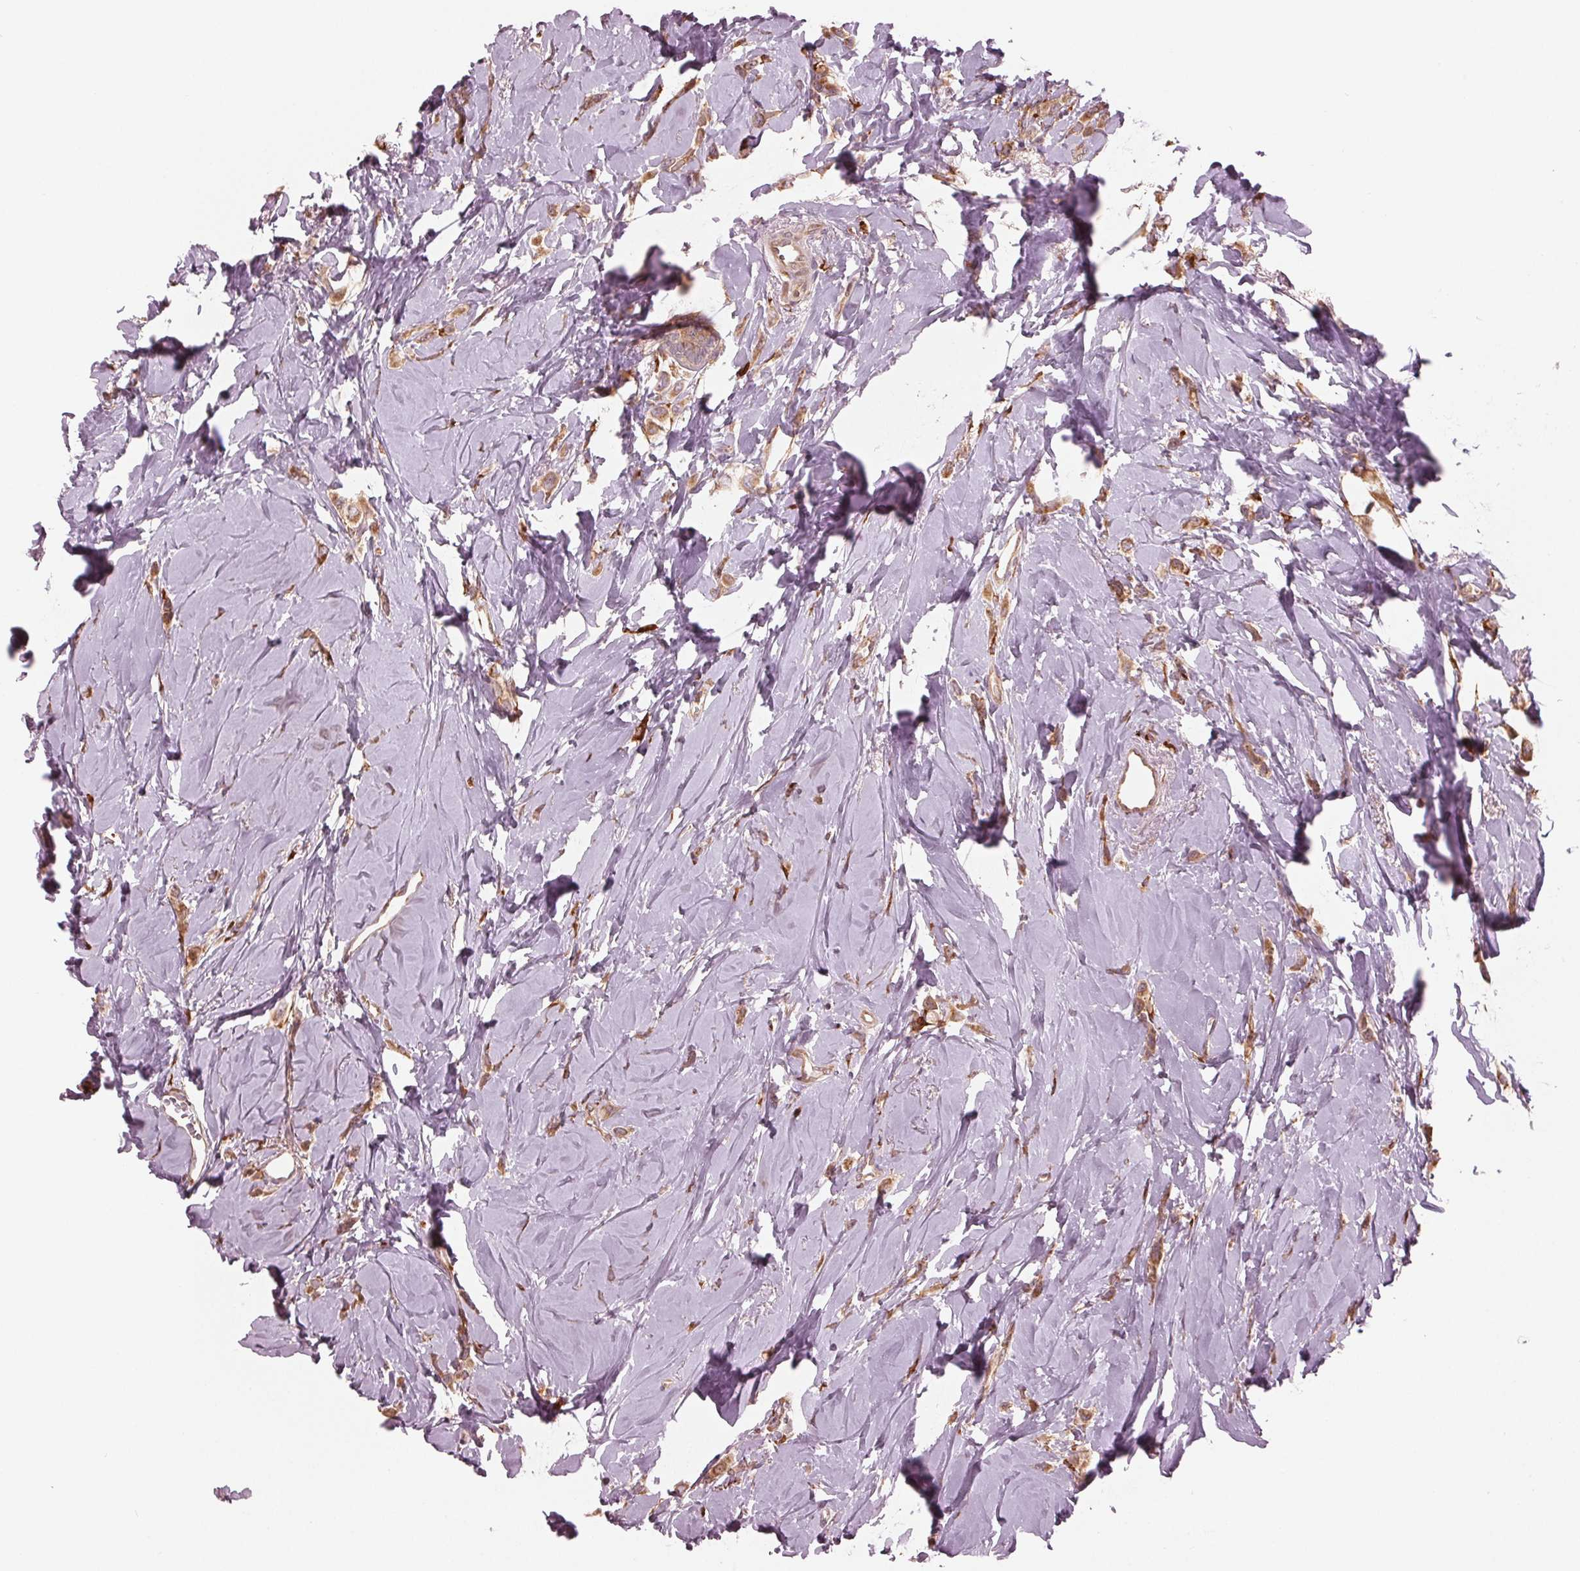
{"staining": {"intensity": "moderate", "quantity": ">75%", "location": "cytoplasmic/membranous"}, "tissue": "breast cancer", "cell_type": "Tumor cells", "image_type": "cancer", "snomed": [{"axis": "morphology", "description": "Lobular carcinoma"}, {"axis": "topography", "description": "Breast"}], "caption": "Breast lobular carcinoma stained with immunohistochemistry shows moderate cytoplasmic/membranous positivity in approximately >75% of tumor cells.", "gene": "CMIP", "patient": {"sex": "female", "age": 66}}